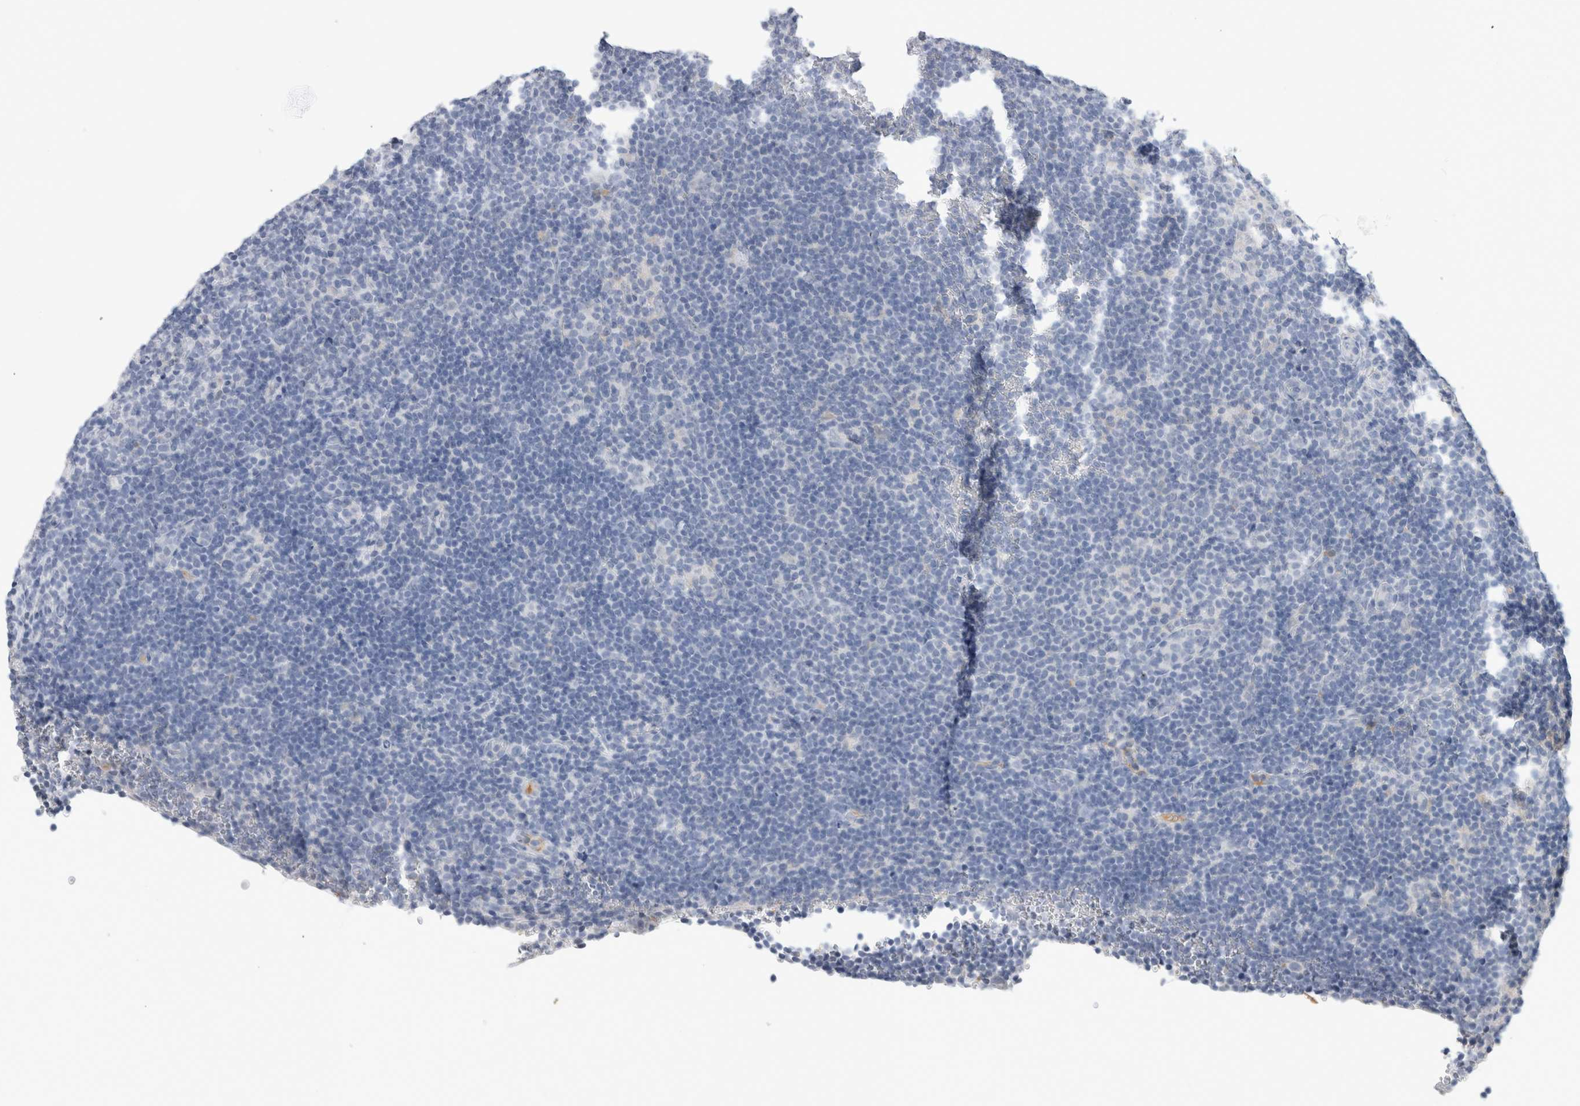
{"staining": {"intensity": "negative", "quantity": "none", "location": "none"}, "tissue": "lymphoma", "cell_type": "Tumor cells", "image_type": "cancer", "snomed": [{"axis": "morphology", "description": "Hodgkin's disease, NOS"}, {"axis": "topography", "description": "Lymph node"}], "caption": "Immunohistochemistry (IHC) image of lymphoma stained for a protein (brown), which exhibits no expression in tumor cells.", "gene": "SCGB1A1", "patient": {"sex": "female", "age": 57}}